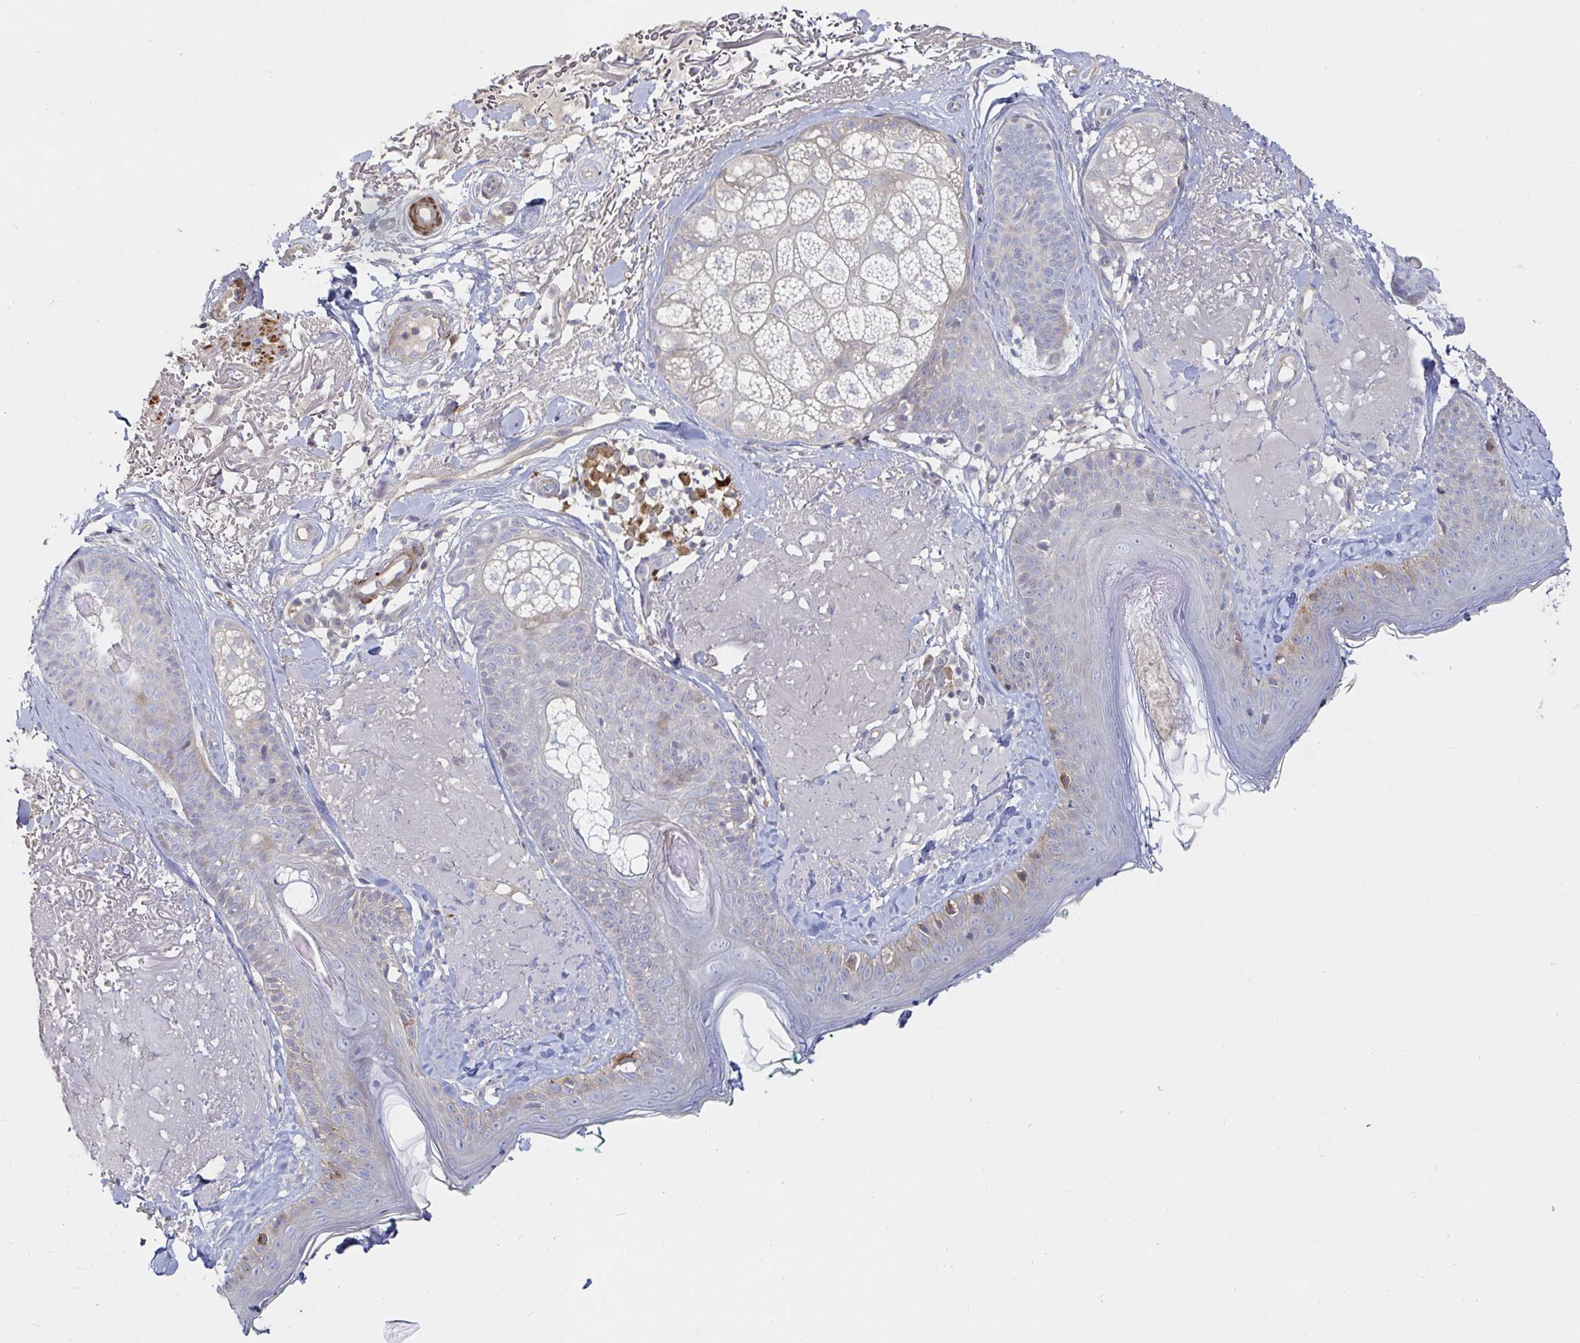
{"staining": {"intensity": "negative", "quantity": "none", "location": "none"}, "tissue": "skin", "cell_type": "Fibroblasts", "image_type": "normal", "snomed": [{"axis": "morphology", "description": "Normal tissue, NOS"}, {"axis": "topography", "description": "Skin"}], "caption": "This histopathology image is of benign skin stained with immunohistochemistry to label a protein in brown with the nuclei are counter-stained blue. There is no staining in fibroblasts. The staining was performed using DAB to visualize the protein expression in brown, while the nuclei were stained in blue with hematoxylin (Magnification: 20x).", "gene": "SSH2", "patient": {"sex": "male", "age": 73}}